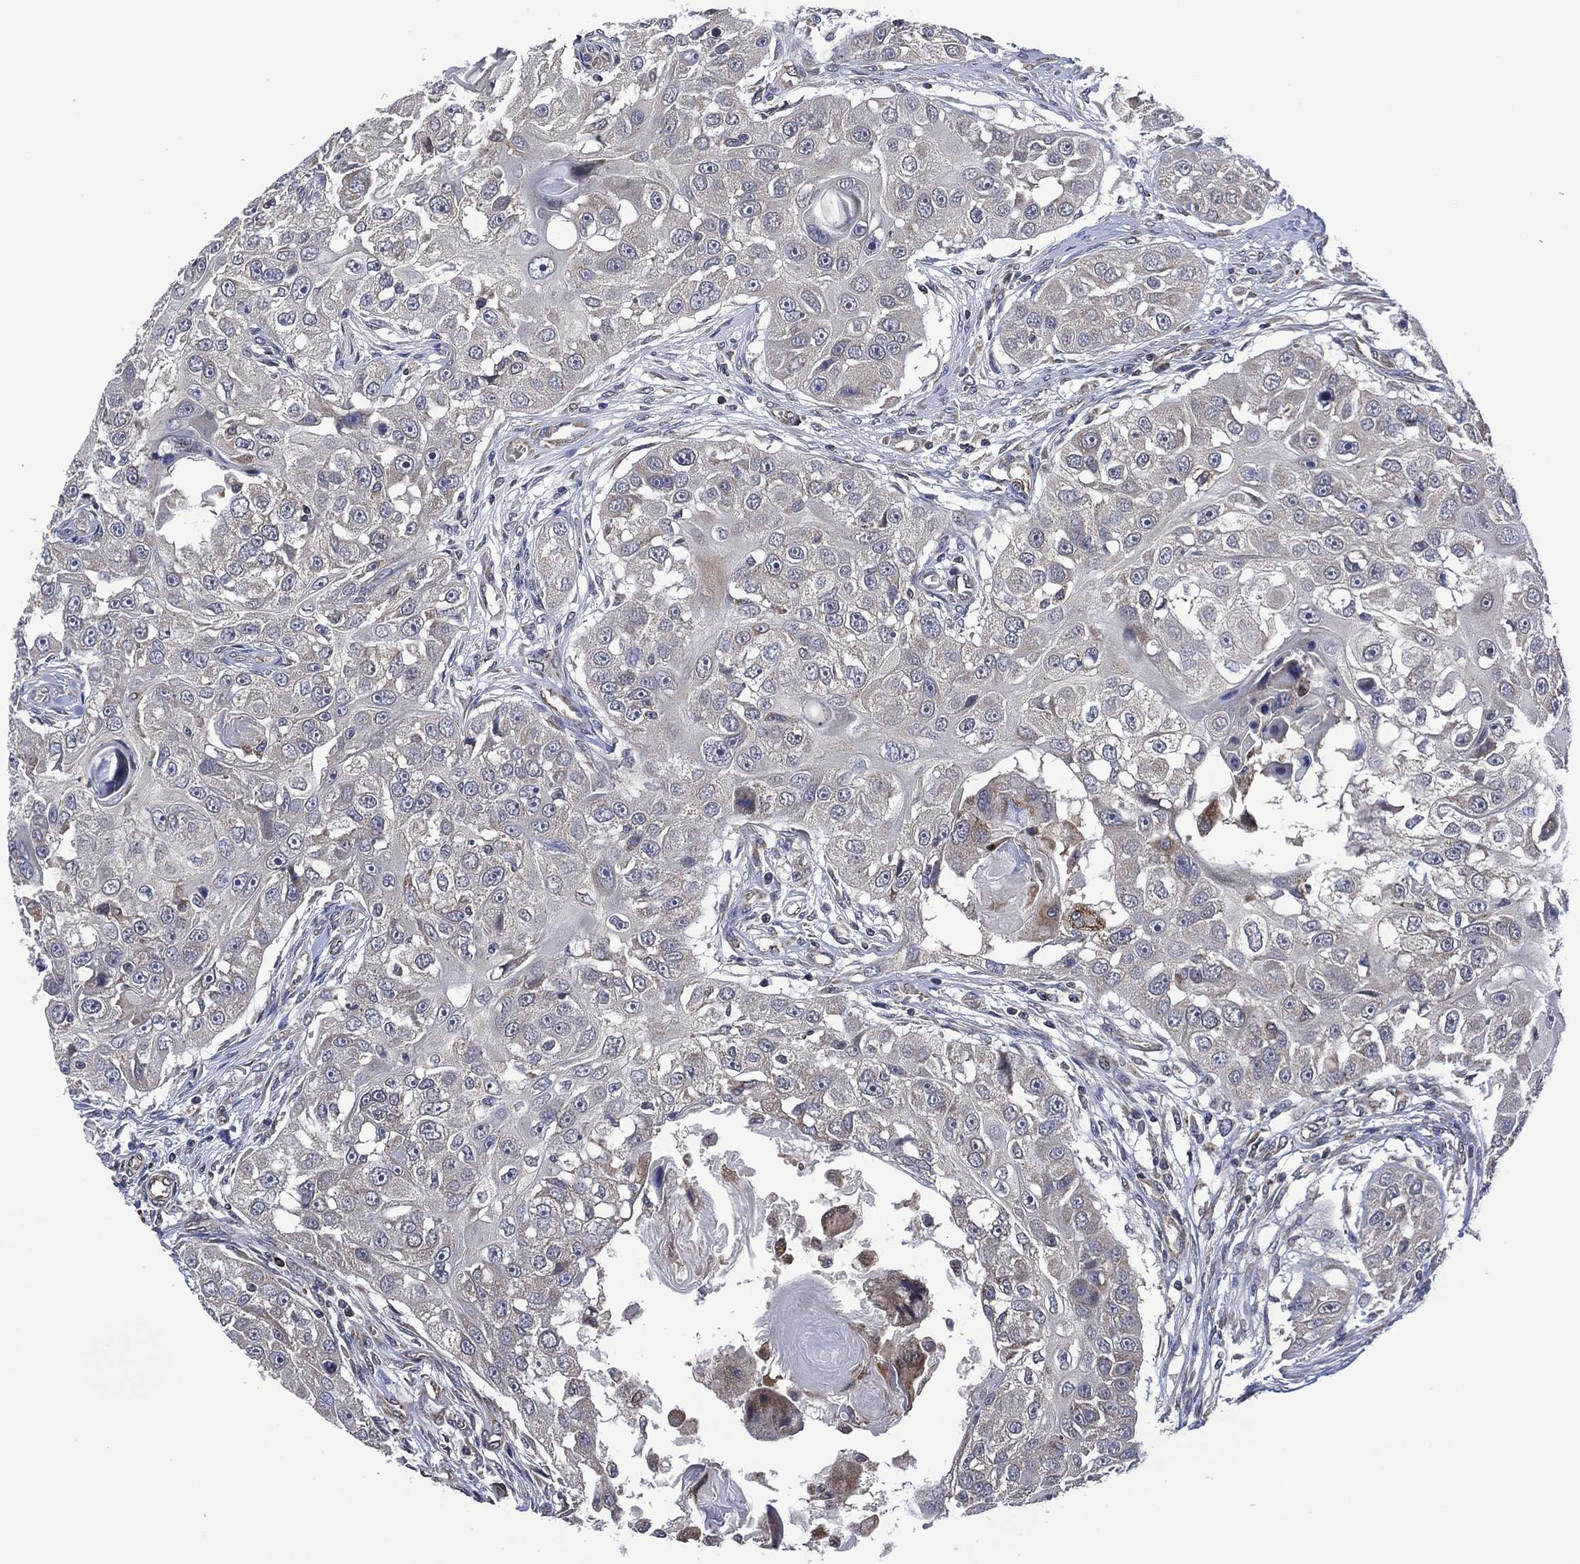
{"staining": {"intensity": "negative", "quantity": "none", "location": "none"}, "tissue": "head and neck cancer", "cell_type": "Tumor cells", "image_type": "cancer", "snomed": [{"axis": "morphology", "description": "Squamous cell carcinoma, NOS"}, {"axis": "topography", "description": "Head-Neck"}], "caption": "IHC histopathology image of human head and neck cancer (squamous cell carcinoma) stained for a protein (brown), which exhibits no staining in tumor cells.", "gene": "HTD2", "patient": {"sex": "male", "age": 51}}